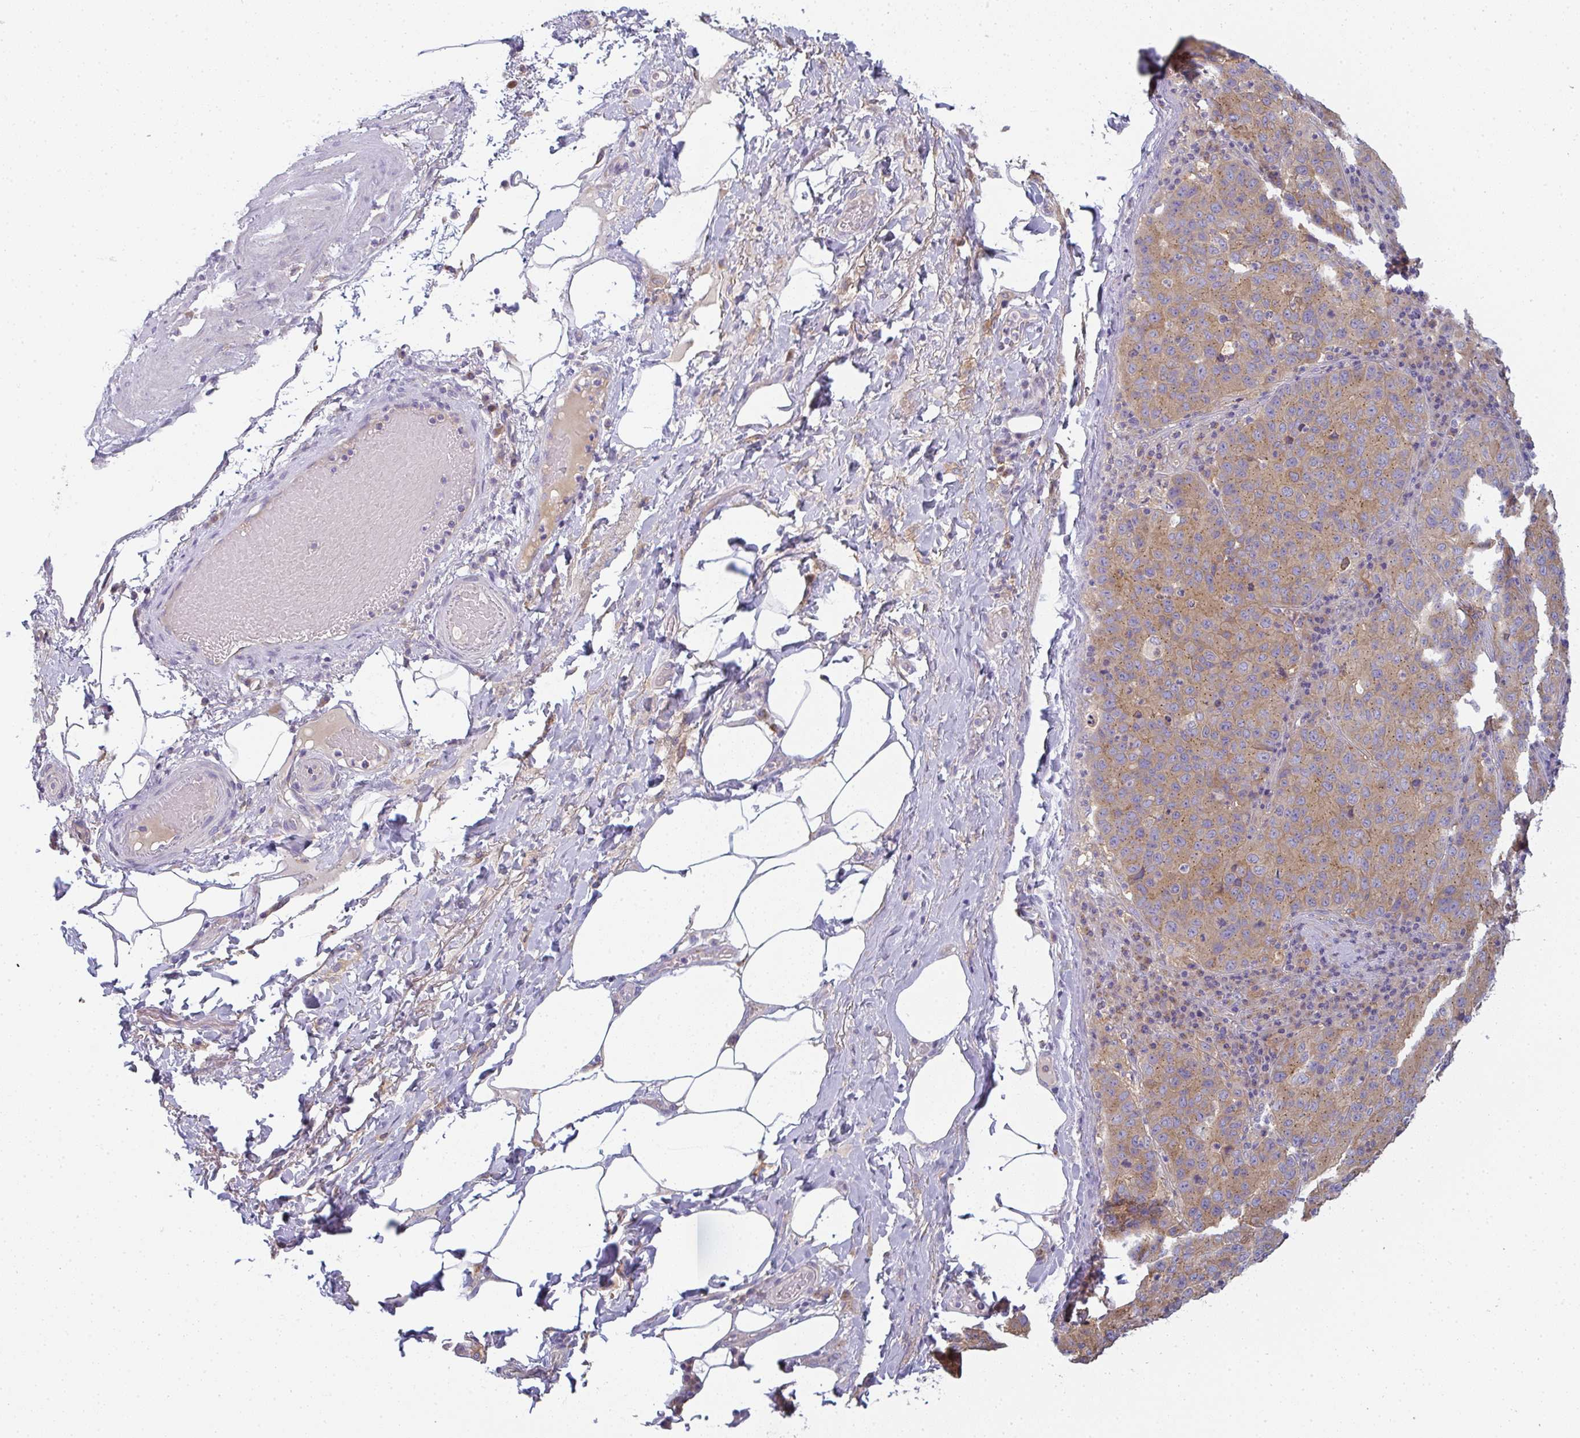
{"staining": {"intensity": "weak", "quantity": ">75%", "location": "cytoplasmic/membranous"}, "tissue": "stomach cancer", "cell_type": "Tumor cells", "image_type": "cancer", "snomed": [{"axis": "morphology", "description": "Adenocarcinoma, NOS"}, {"axis": "topography", "description": "Stomach"}], "caption": "Human adenocarcinoma (stomach) stained with a protein marker displays weak staining in tumor cells.", "gene": "SNX5", "patient": {"sex": "male", "age": 71}}